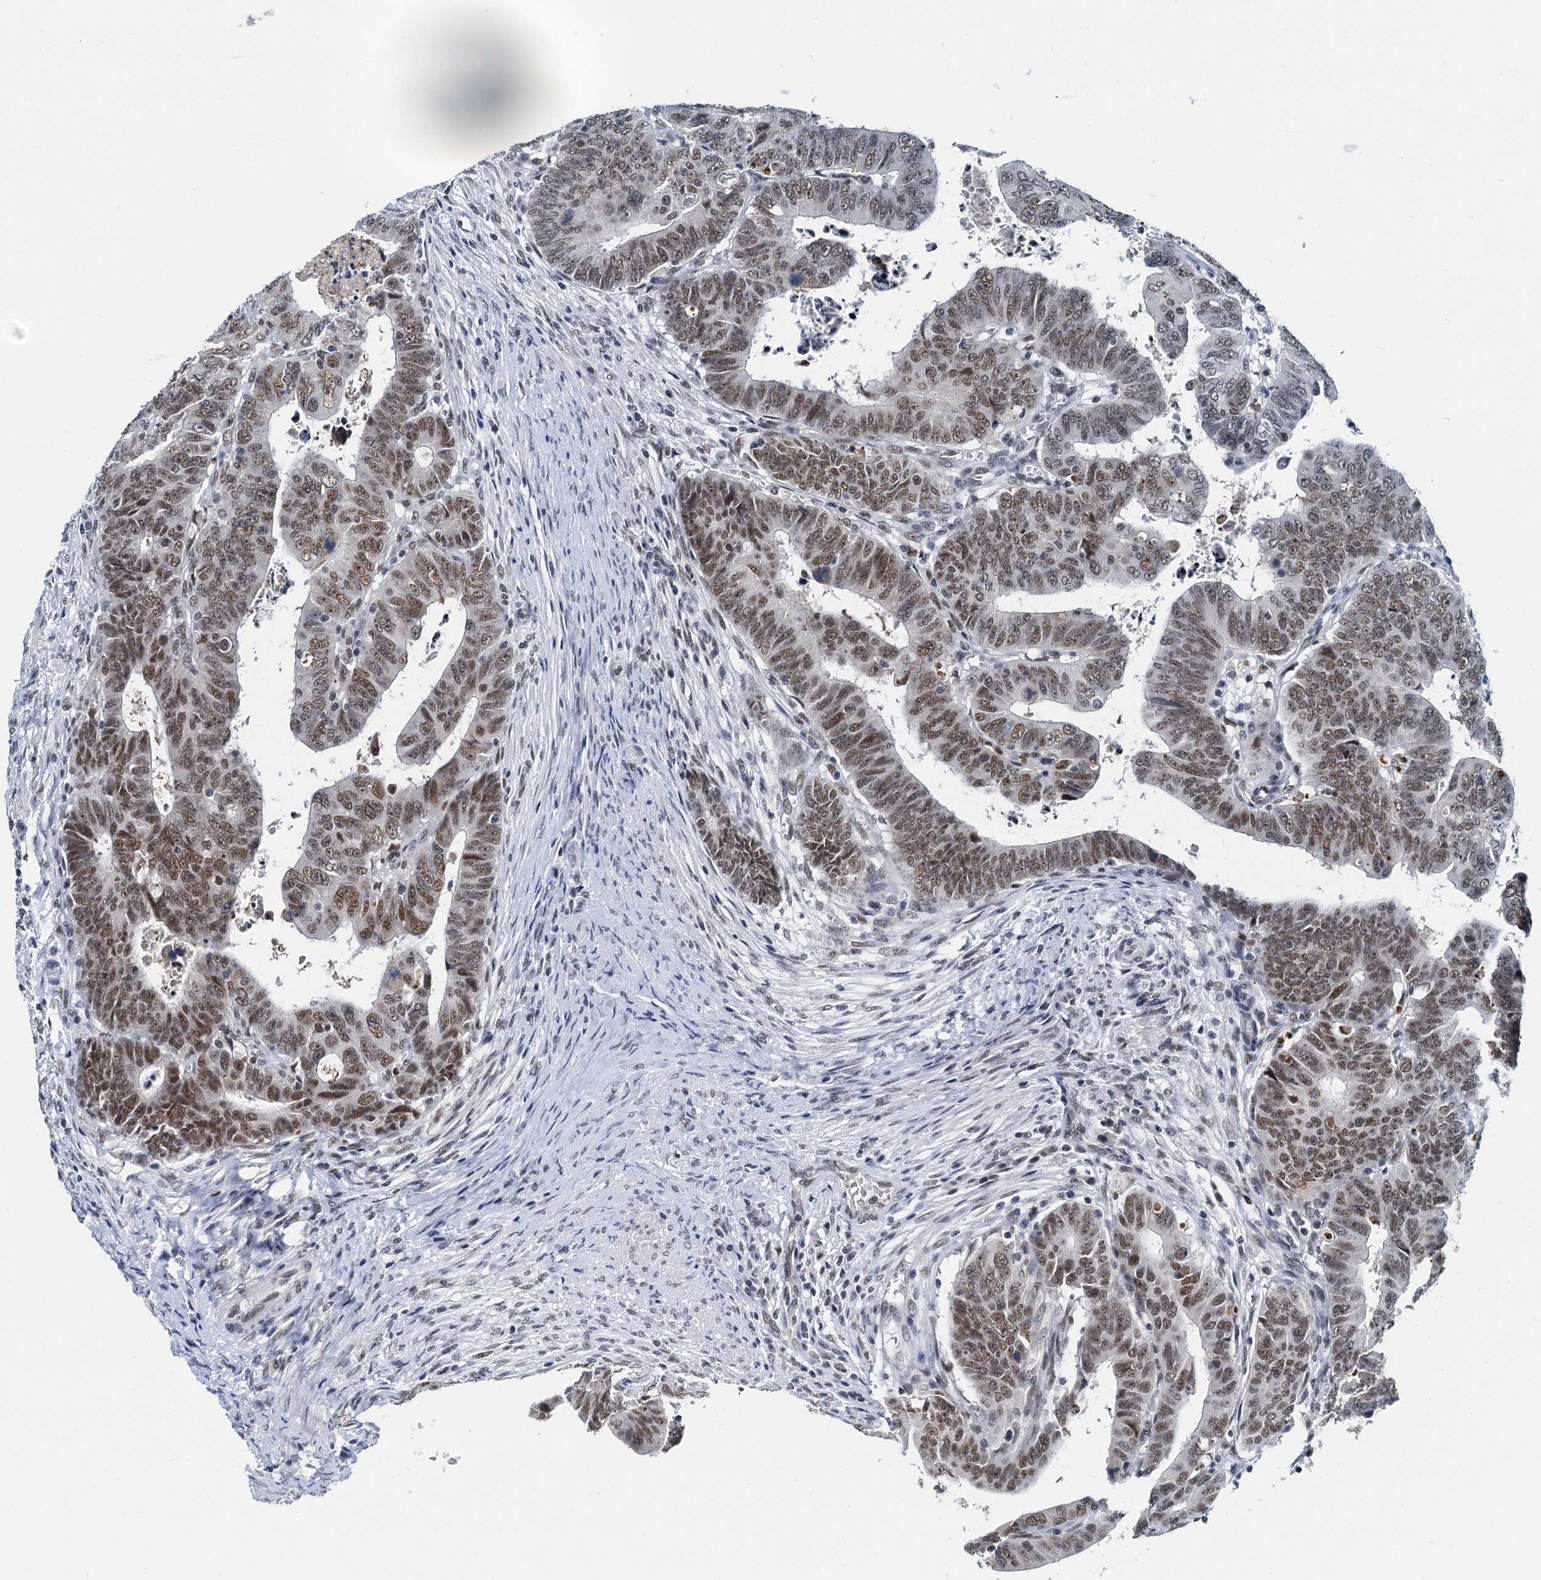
{"staining": {"intensity": "moderate", "quantity": ">75%", "location": "nuclear"}, "tissue": "colorectal cancer", "cell_type": "Tumor cells", "image_type": "cancer", "snomed": [{"axis": "morphology", "description": "Normal tissue, NOS"}, {"axis": "morphology", "description": "Adenocarcinoma, NOS"}, {"axis": "topography", "description": "Rectum"}], "caption": "The histopathology image reveals immunohistochemical staining of colorectal cancer (adenocarcinoma). There is moderate nuclear expression is identified in about >75% of tumor cells.", "gene": "SNRPD1", "patient": {"sex": "female", "age": 65}}